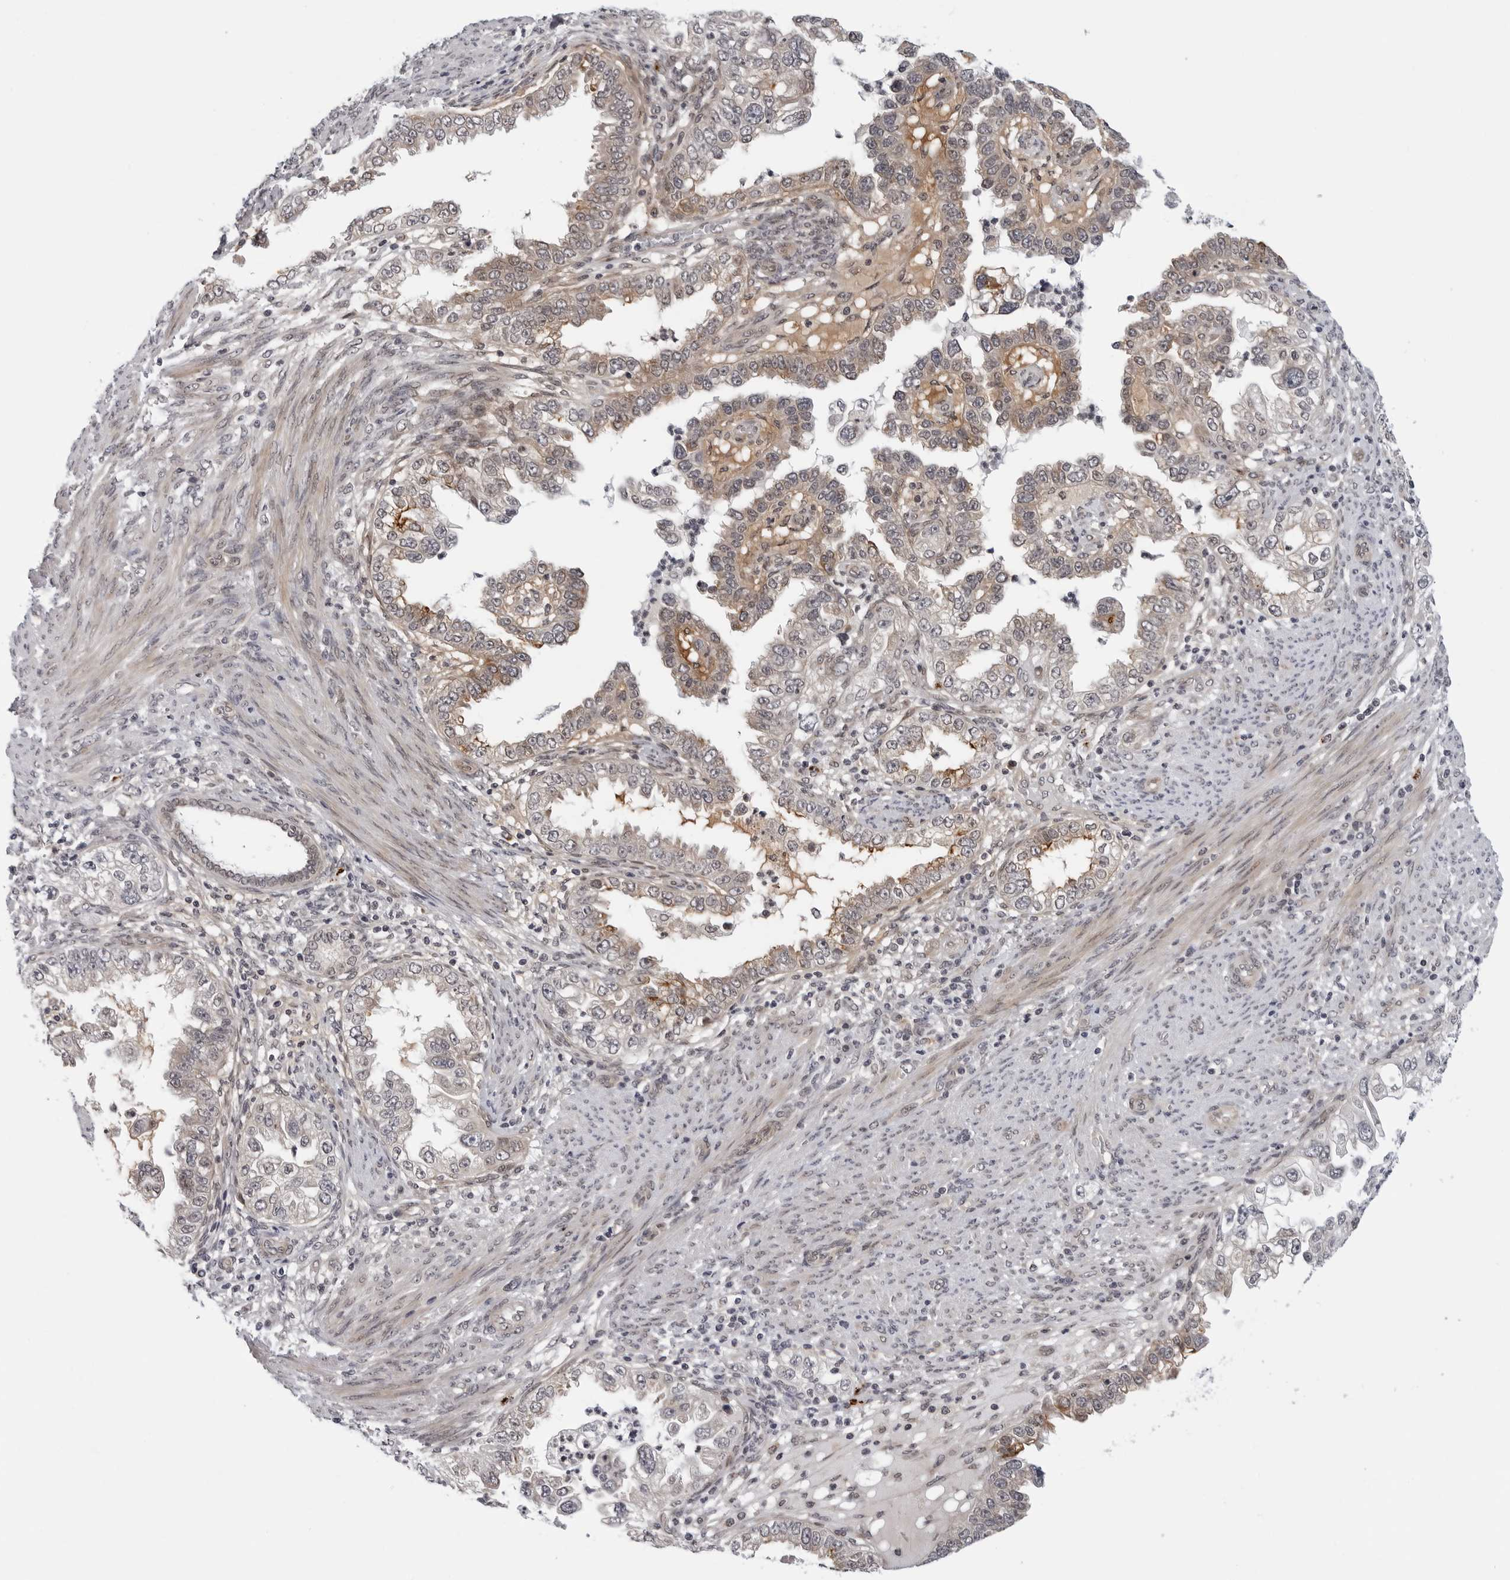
{"staining": {"intensity": "weak", "quantity": "25%-75%", "location": "cytoplasmic/membranous"}, "tissue": "endometrial cancer", "cell_type": "Tumor cells", "image_type": "cancer", "snomed": [{"axis": "morphology", "description": "Adenocarcinoma, NOS"}, {"axis": "topography", "description": "Endometrium"}], "caption": "Adenocarcinoma (endometrial) tissue shows weak cytoplasmic/membranous staining in approximately 25%-75% of tumor cells, visualized by immunohistochemistry.", "gene": "KIAA1614", "patient": {"sex": "female", "age": 85}}